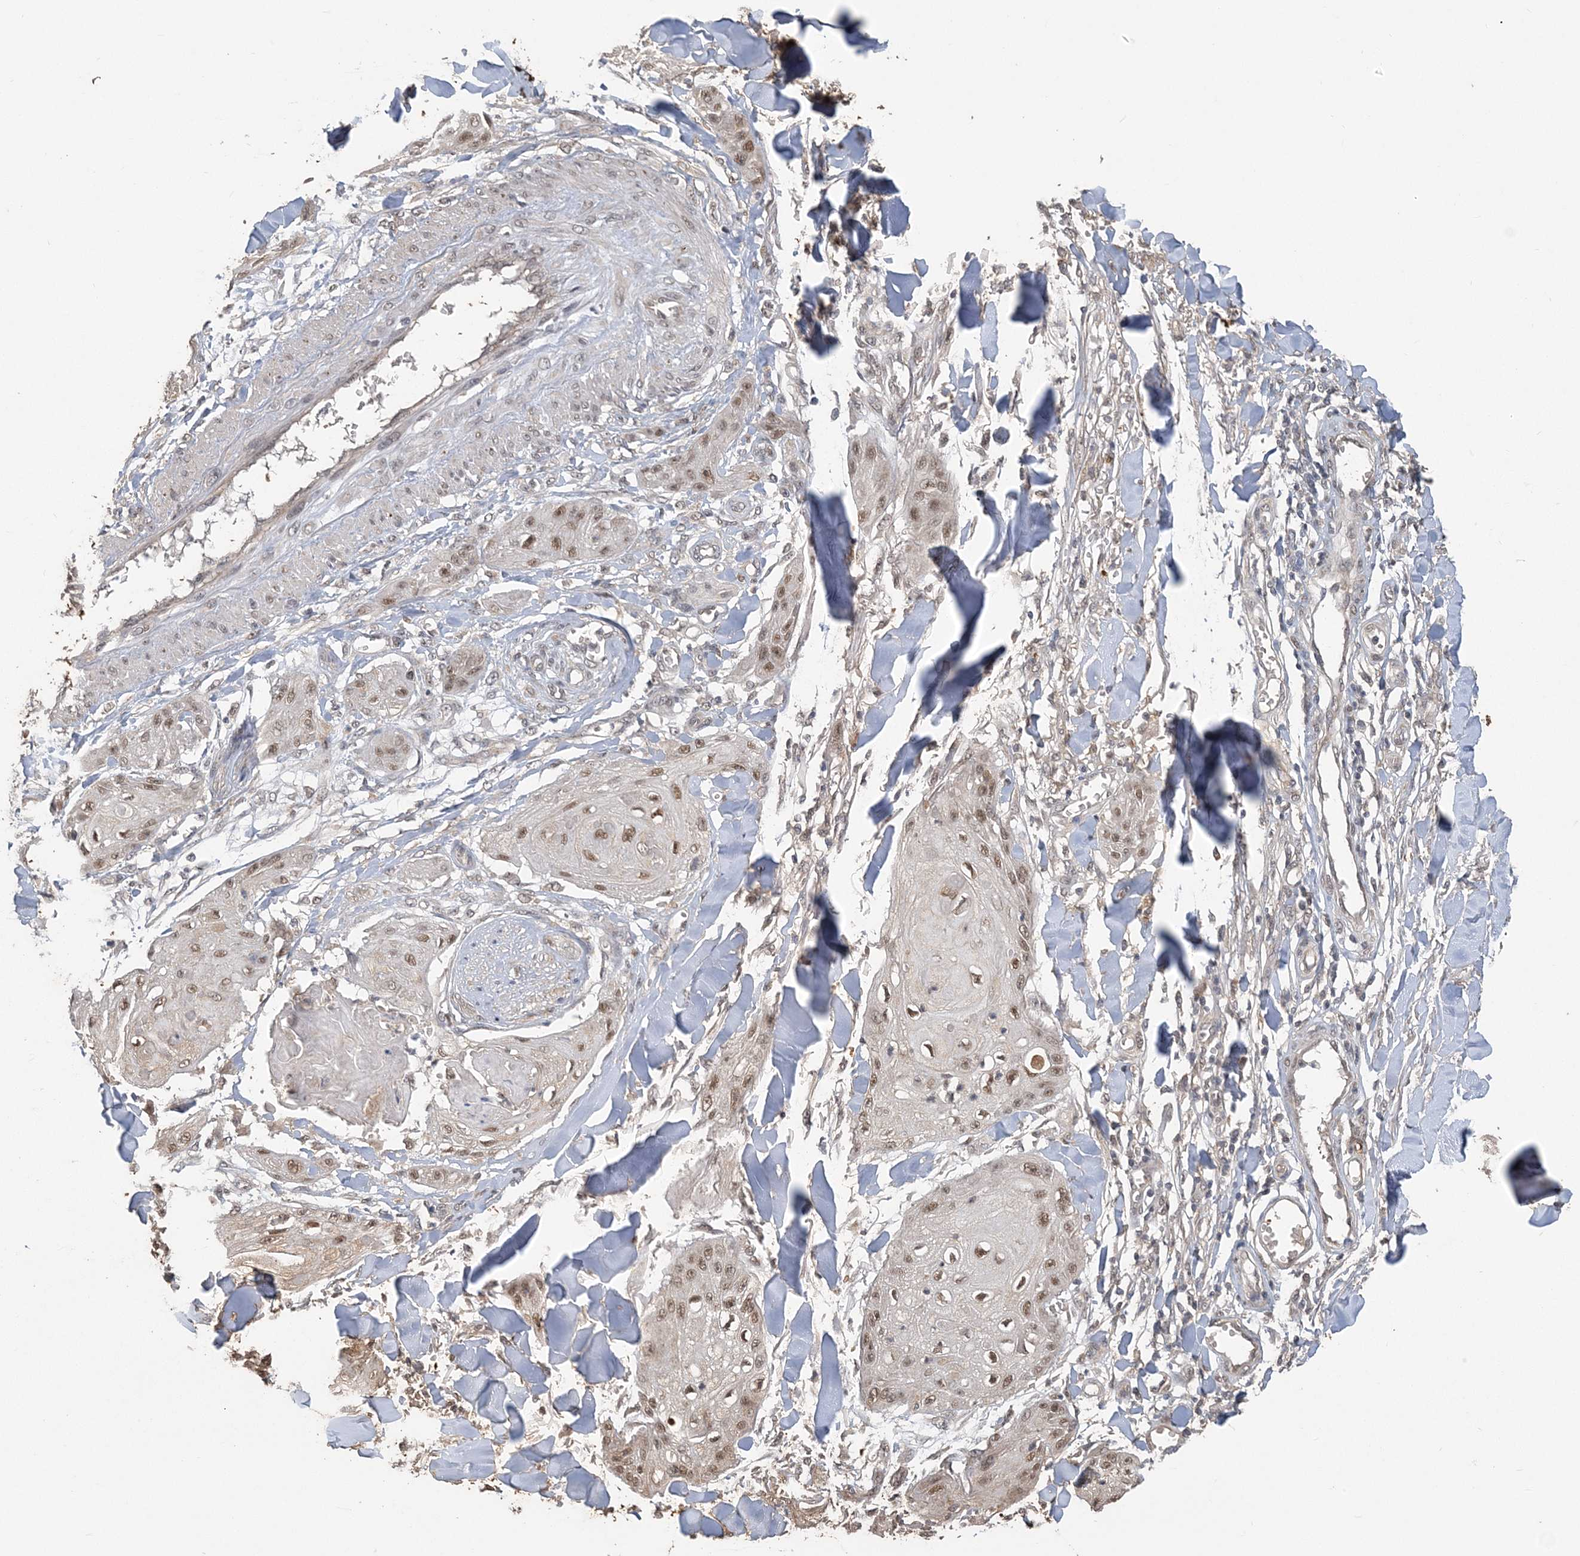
{"staining": {"intensity": "moderate", "quantity": ">75%", "location": "nuclear"}, "tissue": "skin cancer", "cell_type": "Tumor cells", "image_type": "cancer", "snomed": [{"axis": "morphology", "description": "Squamous cell carcinoma, NOS"}, {"axis": "topography", "description": "Skin"}], "caption": "A micrograph showing moderate nuclear staining in about >75% of tumor cells in skin squamous cell carcinoma, as visualized by brown immunohistochemical staining.", "gene": "ZBTB7A", "patient": {"sex": "male", "age": 74}}